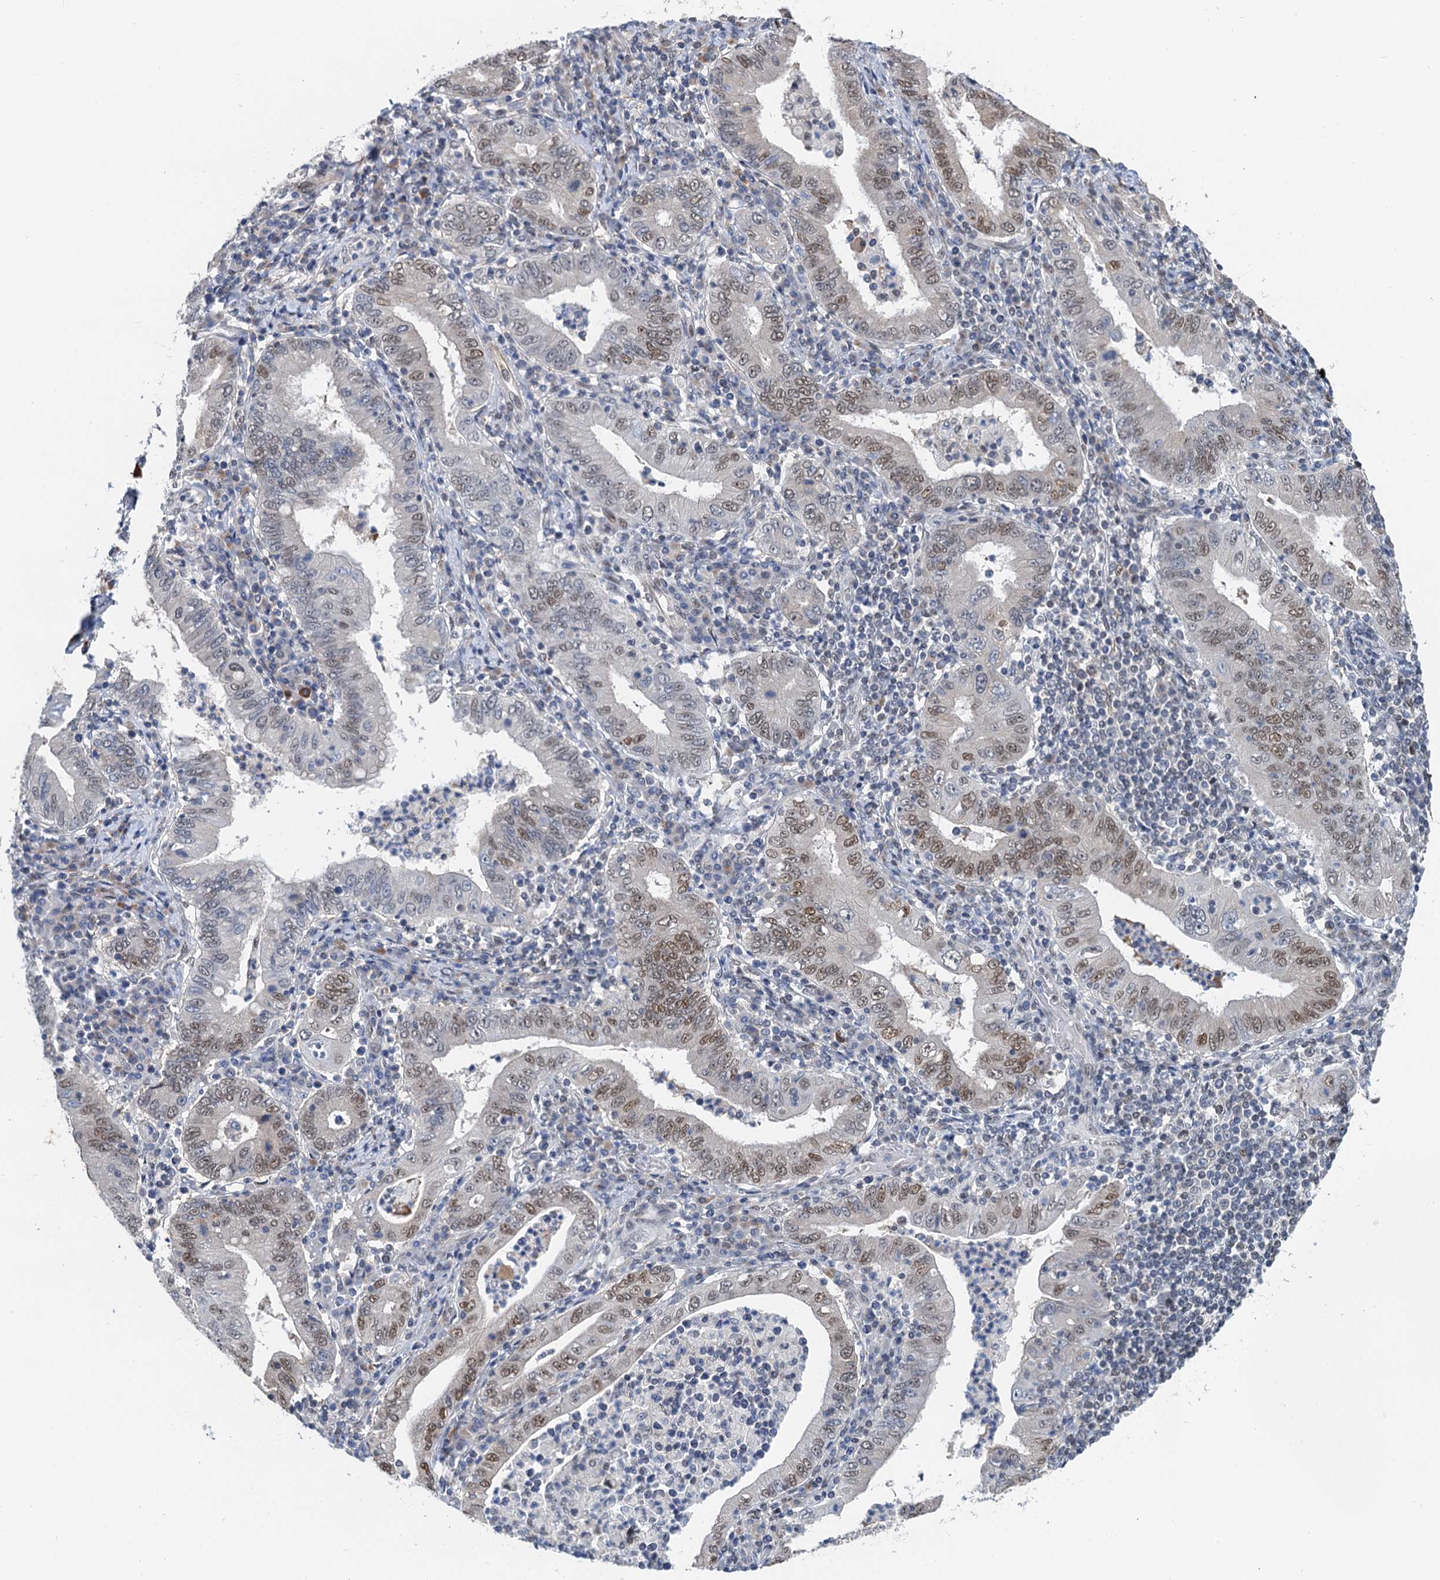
{"staining": {"intensity": "moderate", "quantity": "25%-75%", "location": "nuclear"}, "tissue": "stomach cancer", "cell_type": "Tumor cells", "image_type": "cancer", "snomed": [{"axis": "morphology", "description": "Normal tissue, NOS"}, {"axis": "morphology", "description": "Adenocarcinoma, NOS"}, {"axis": "topography", "description": "Esophagus"}, {"axis": "topography", "description": "Stomach, upper"}, {"axis": "topography", "description": "Peripheral nerve tissue"}], "caption": "IHC histopathology image of human stomach cancer (adenocarcinoma) stained for a protein (brown), which shows medium levels of moderate nuclear expression in about 25%-75% of tumor cells.", "gene": "CFDP1", "patient": {"sex": "male", "age": 62}}